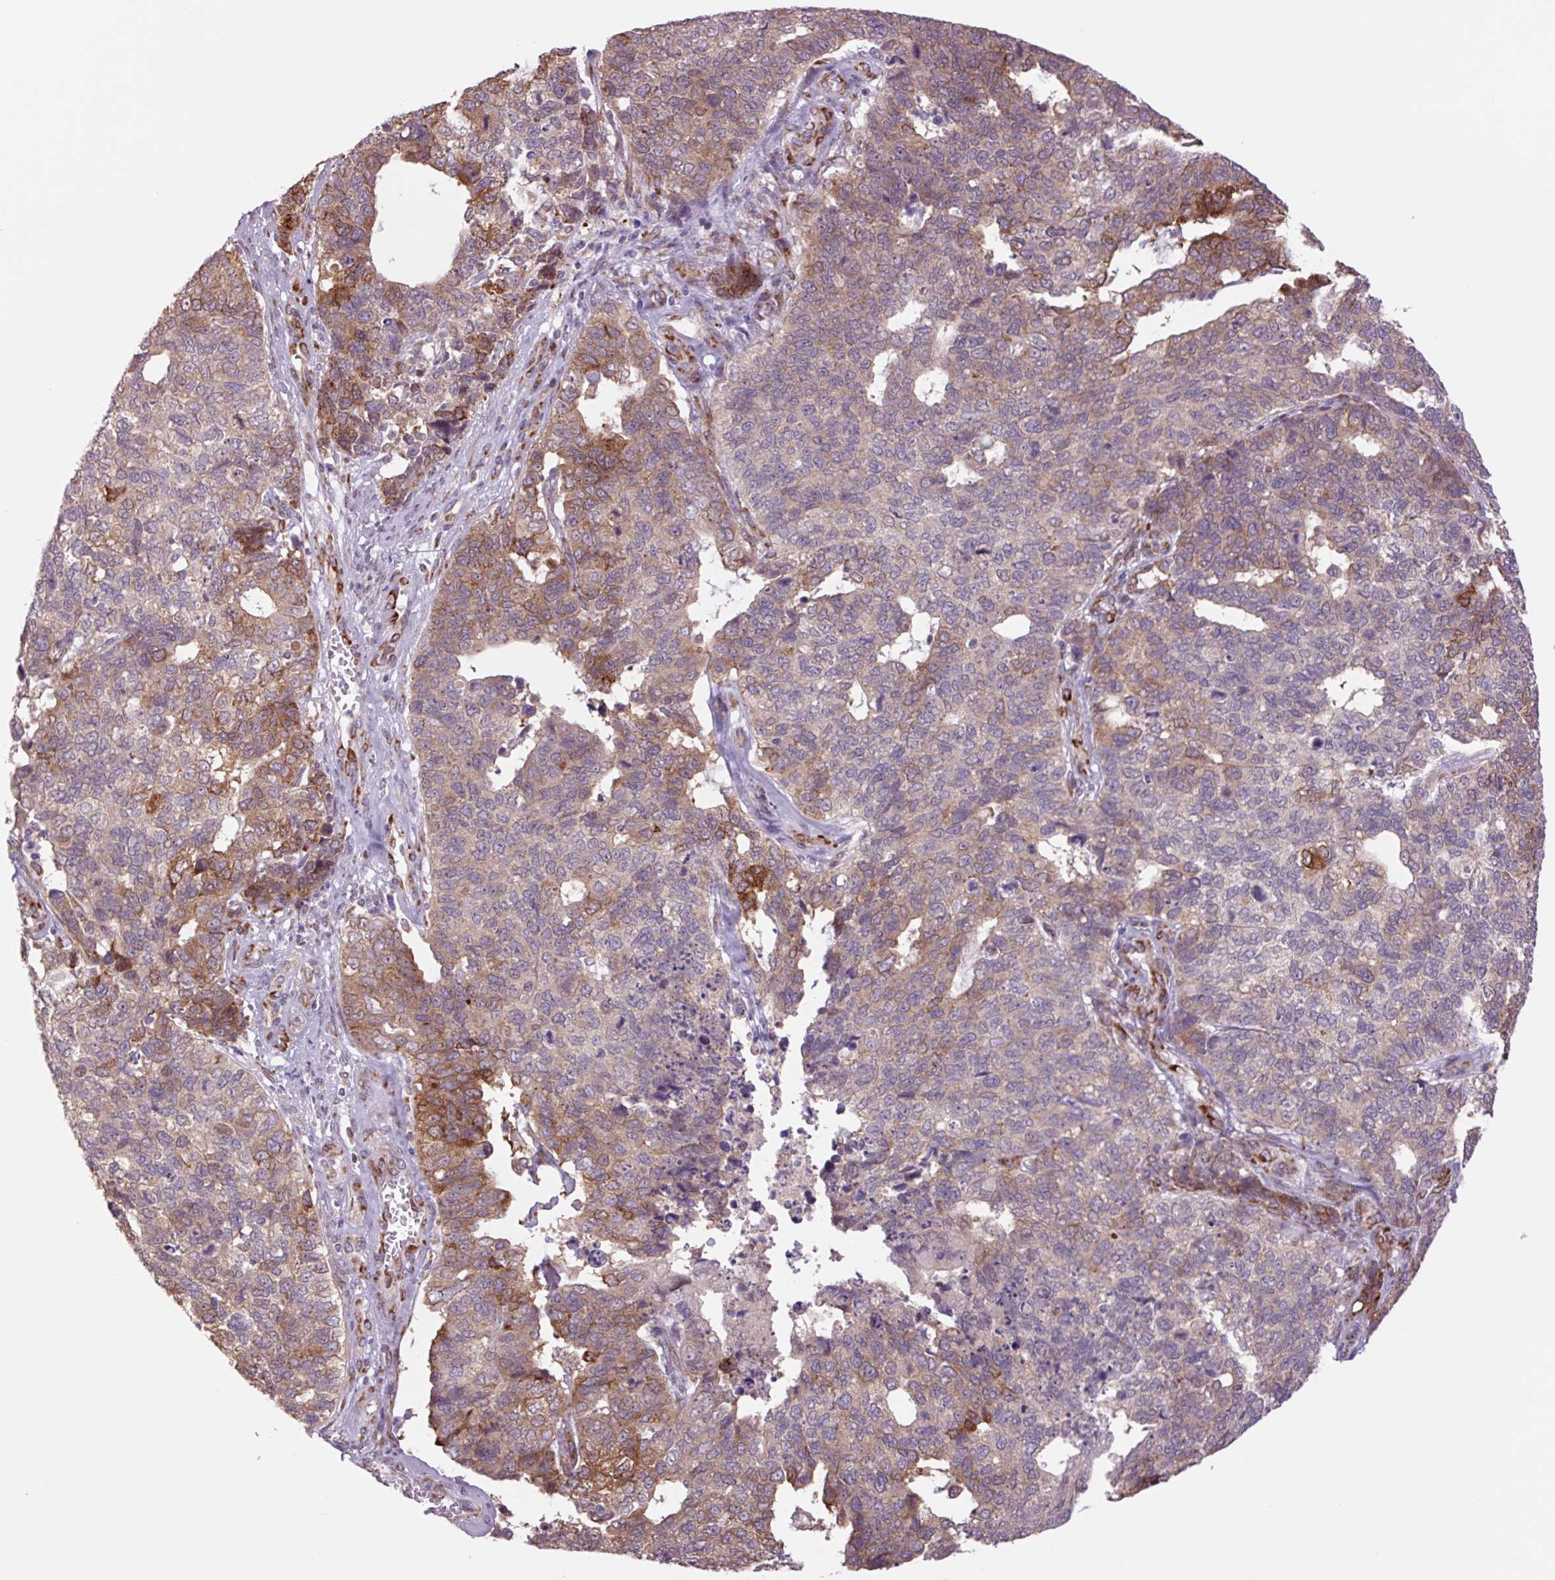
{"staining": {"intensity": "moderate", "quantity": "25%-75%", "location": "cytoplasmic/membranous"}, "tissue": "cervical cancer", "cell_type": "Tumor cells", "image_type": "cancer", "snomed": [{"axis": "morphology", "description": "Adenocarcinoma, NOS"}, {"axis": "topography", "description": "Cervix"}], "caption": "IHC micrograph of neoplastic tissue: human adenocarcinoma (cervical) stained using IHC exhibits medium levels of moderate protein expression localized specifically in the cytoplasmic/membranous of tumor cells, appearing as a cytoplasmic/membranous brown color.", "gene": "PLA2G4A", "patient": {"sex": "female", "age": 63}}